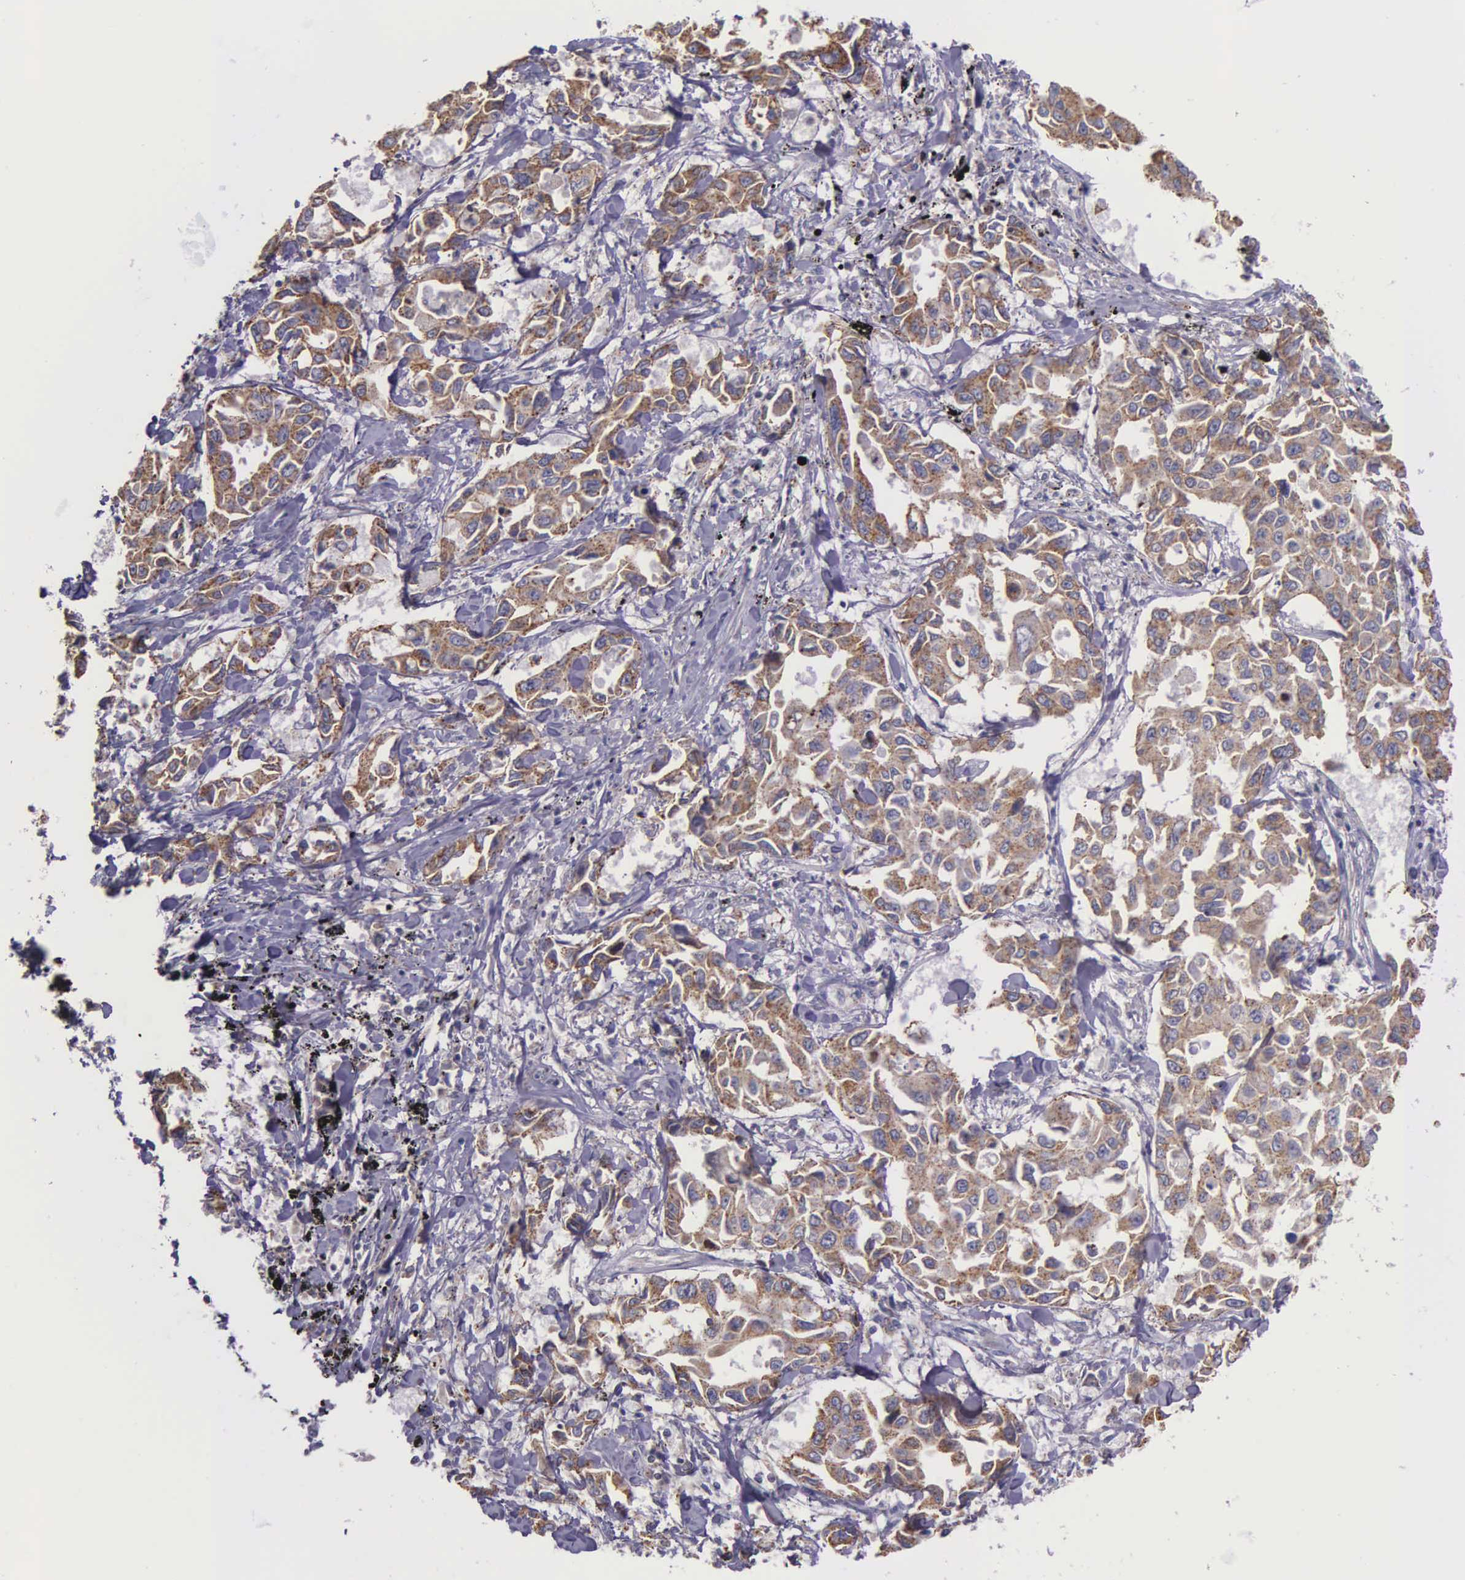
{"staining": {"intensity": "weak", "quantity": ">75%", "location": "cytoplasmic/membranous"}, "tissue": "lung cancer", "cell_type": "Tumor cells", "image_type": "cancer", "snomed": [{"axis": "morphology", "description": "Adenocarcinoma, NOS"}, {"axis": "topography", "description": "Lung"}], "caption": "This micrograph shows IHC staining of human lung cancer (adenocarcinoma), with low weak cytoplasmic/membranous positivity in about >75% of tumor cells.", "gene": "MIA2", "patient": {"sex": "male", "age": 64}}